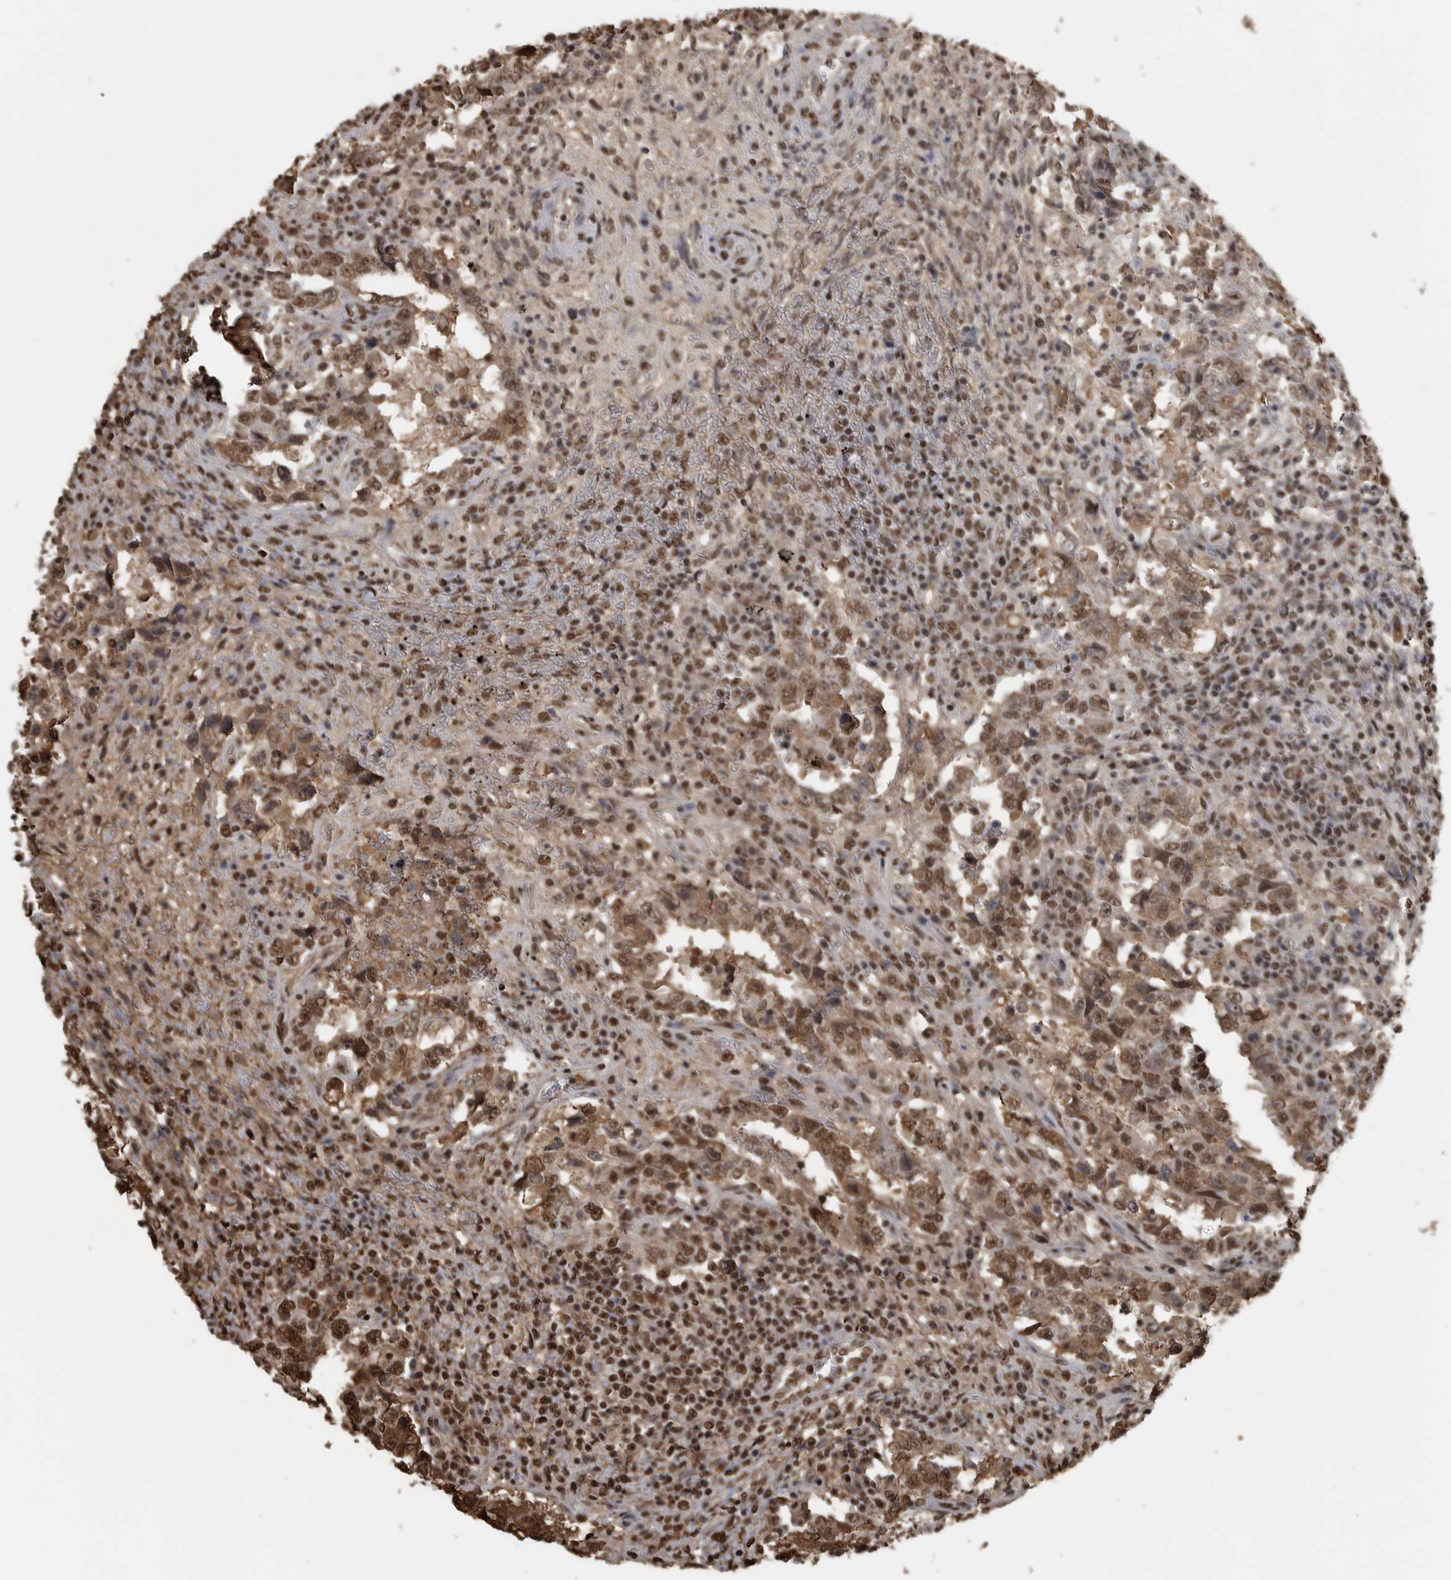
{"staining": {"intensity": "moderate", "quantity": ">75%", "location": "cytoplasmic/membranous,nuclear"}, "tissue": "testis cancer", "cell_type": "Tumor cells", "image_type": "cancer", "snomed": [{"axis": "morphology", "description": "Carcinoma, Embryonal, NOS"}, {"axis": "topography", "description": "Testis"}], "caption": "Immunohistochemistry photomicrograph of neoplastic tissue: human testis cancer stained using IHC demonstrates medium levels of moderate protein expression localized specifically in the cytoplasmic/membranous and nuclear of tumor cells, appearing as a cytoplasmic/membranous and nuclear brown color.", "gene": "TGS1", "patient": {"sex": "male", "age": 26}}